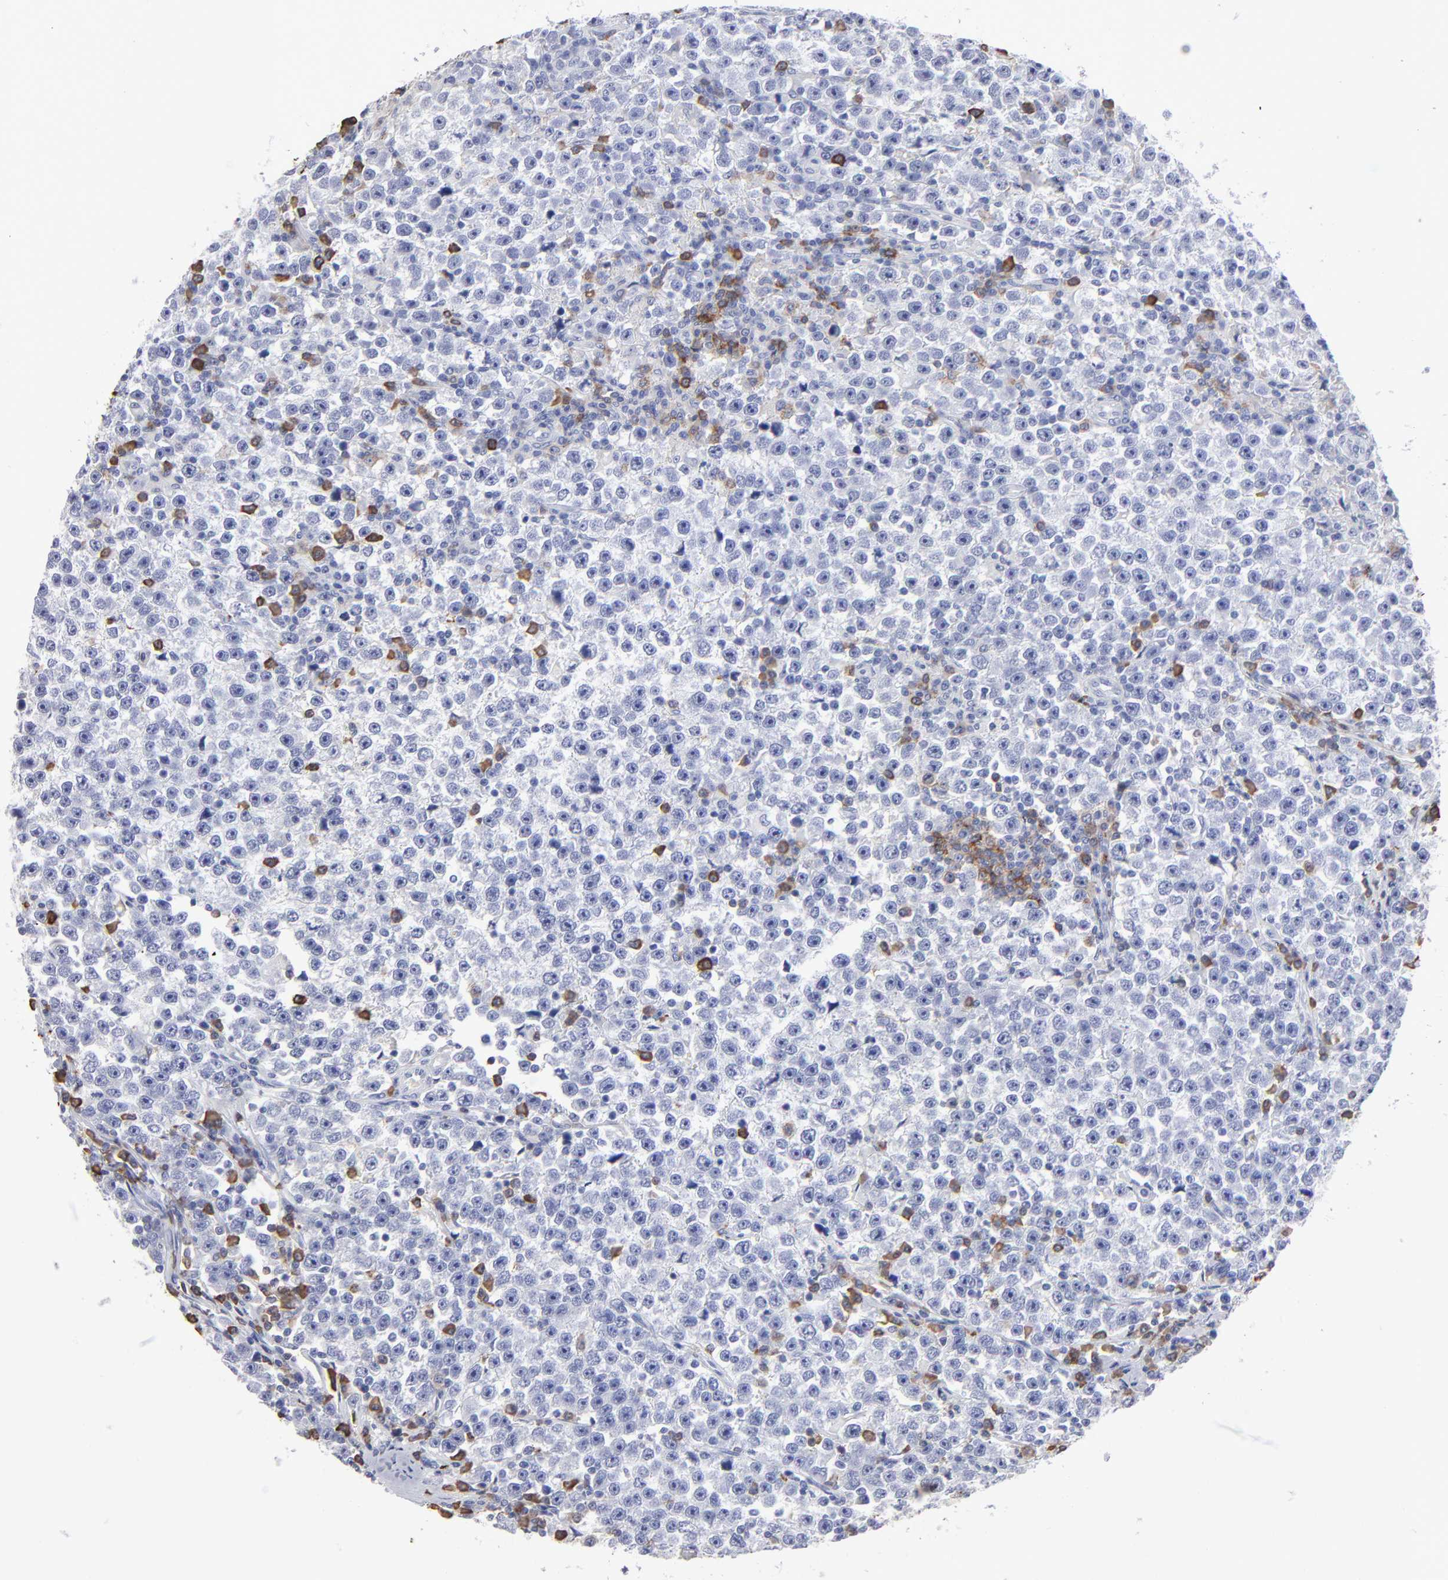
{"staining": {"intensity": "negative", "quantity": "none", "location": "none"}, "tissue": "testis cancer", "cell_type": "Tumor cells", "image_type": "cancer", "snomed": [{"axis": "morphology", "description": "Seminoma, NOS"}, {"axis": "topography", "description": "Testis"}], "caption": "The histopathology image demonstrates no staining of tumor cells in testis seminoma. (Brightfield microscopy of DAB immunohistochemistry (IHC) at high magnification).", "gene": "LAT2", "patient": {"sex": "male", "age": 43}}